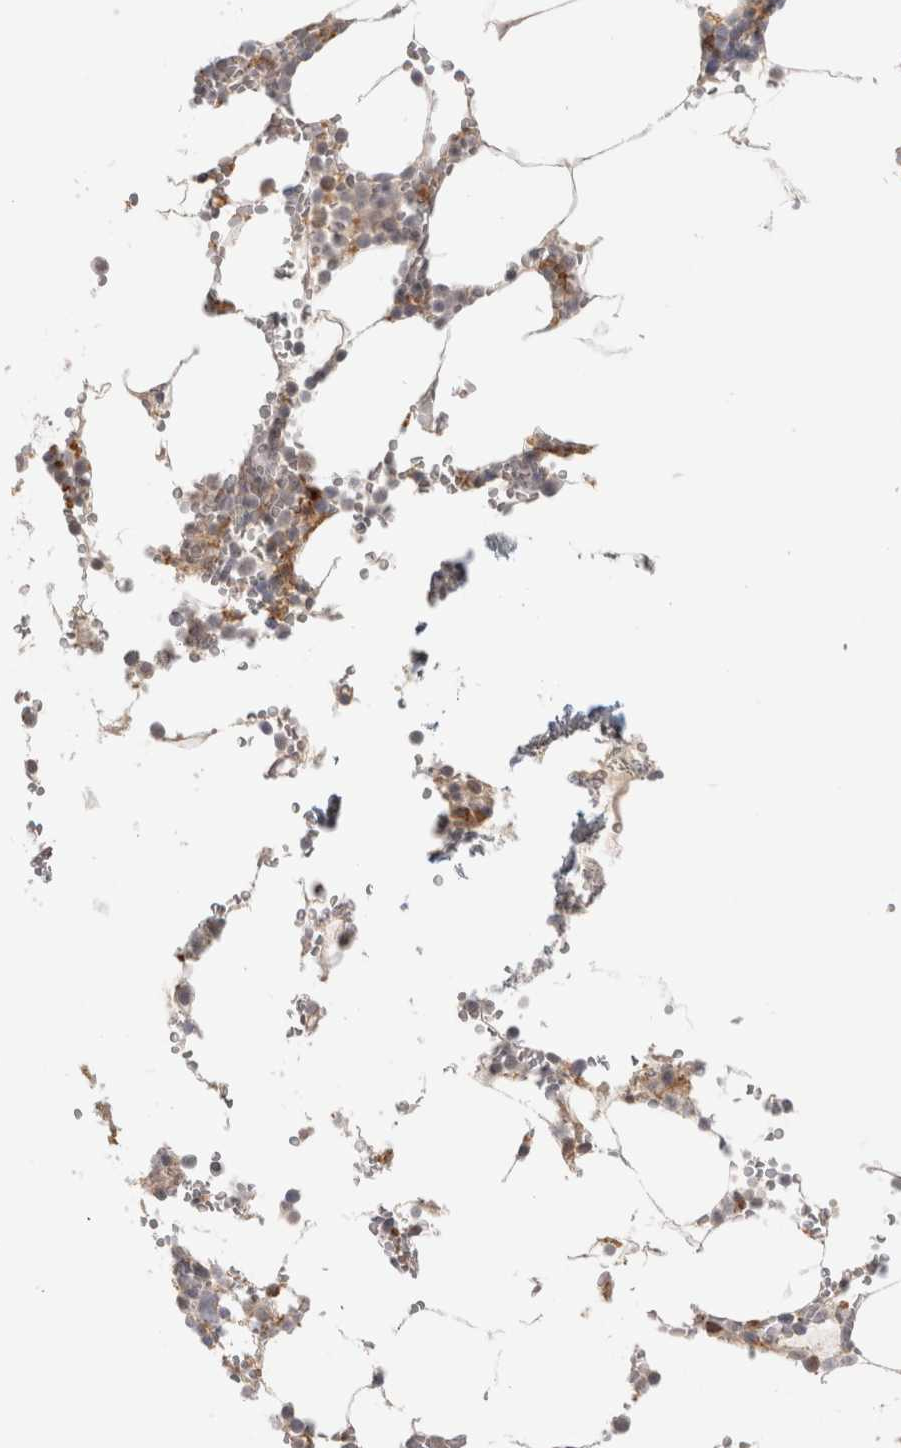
{"staining": {"intensity": "negative", "quantity": "none", "location": "none"}, "tissue": "bone marrow", "cell_type": "Hematopoietic cells", "image_type": "normal", "snomed": [{"axis": "morphology", "description": "Normal tissue, NOS"}, {"axis": "topography", "description": "Bone marrow"}], "caption": "This is a image of immunohistochemistry staining of unremarkable bone marrow, which shows no positivity in hematopoietic cells. (Brightfield microscopy of DAB IHC at high magnification).", "gene": "HAVCR2", "patient": {"sex": "male", "age": 70}}